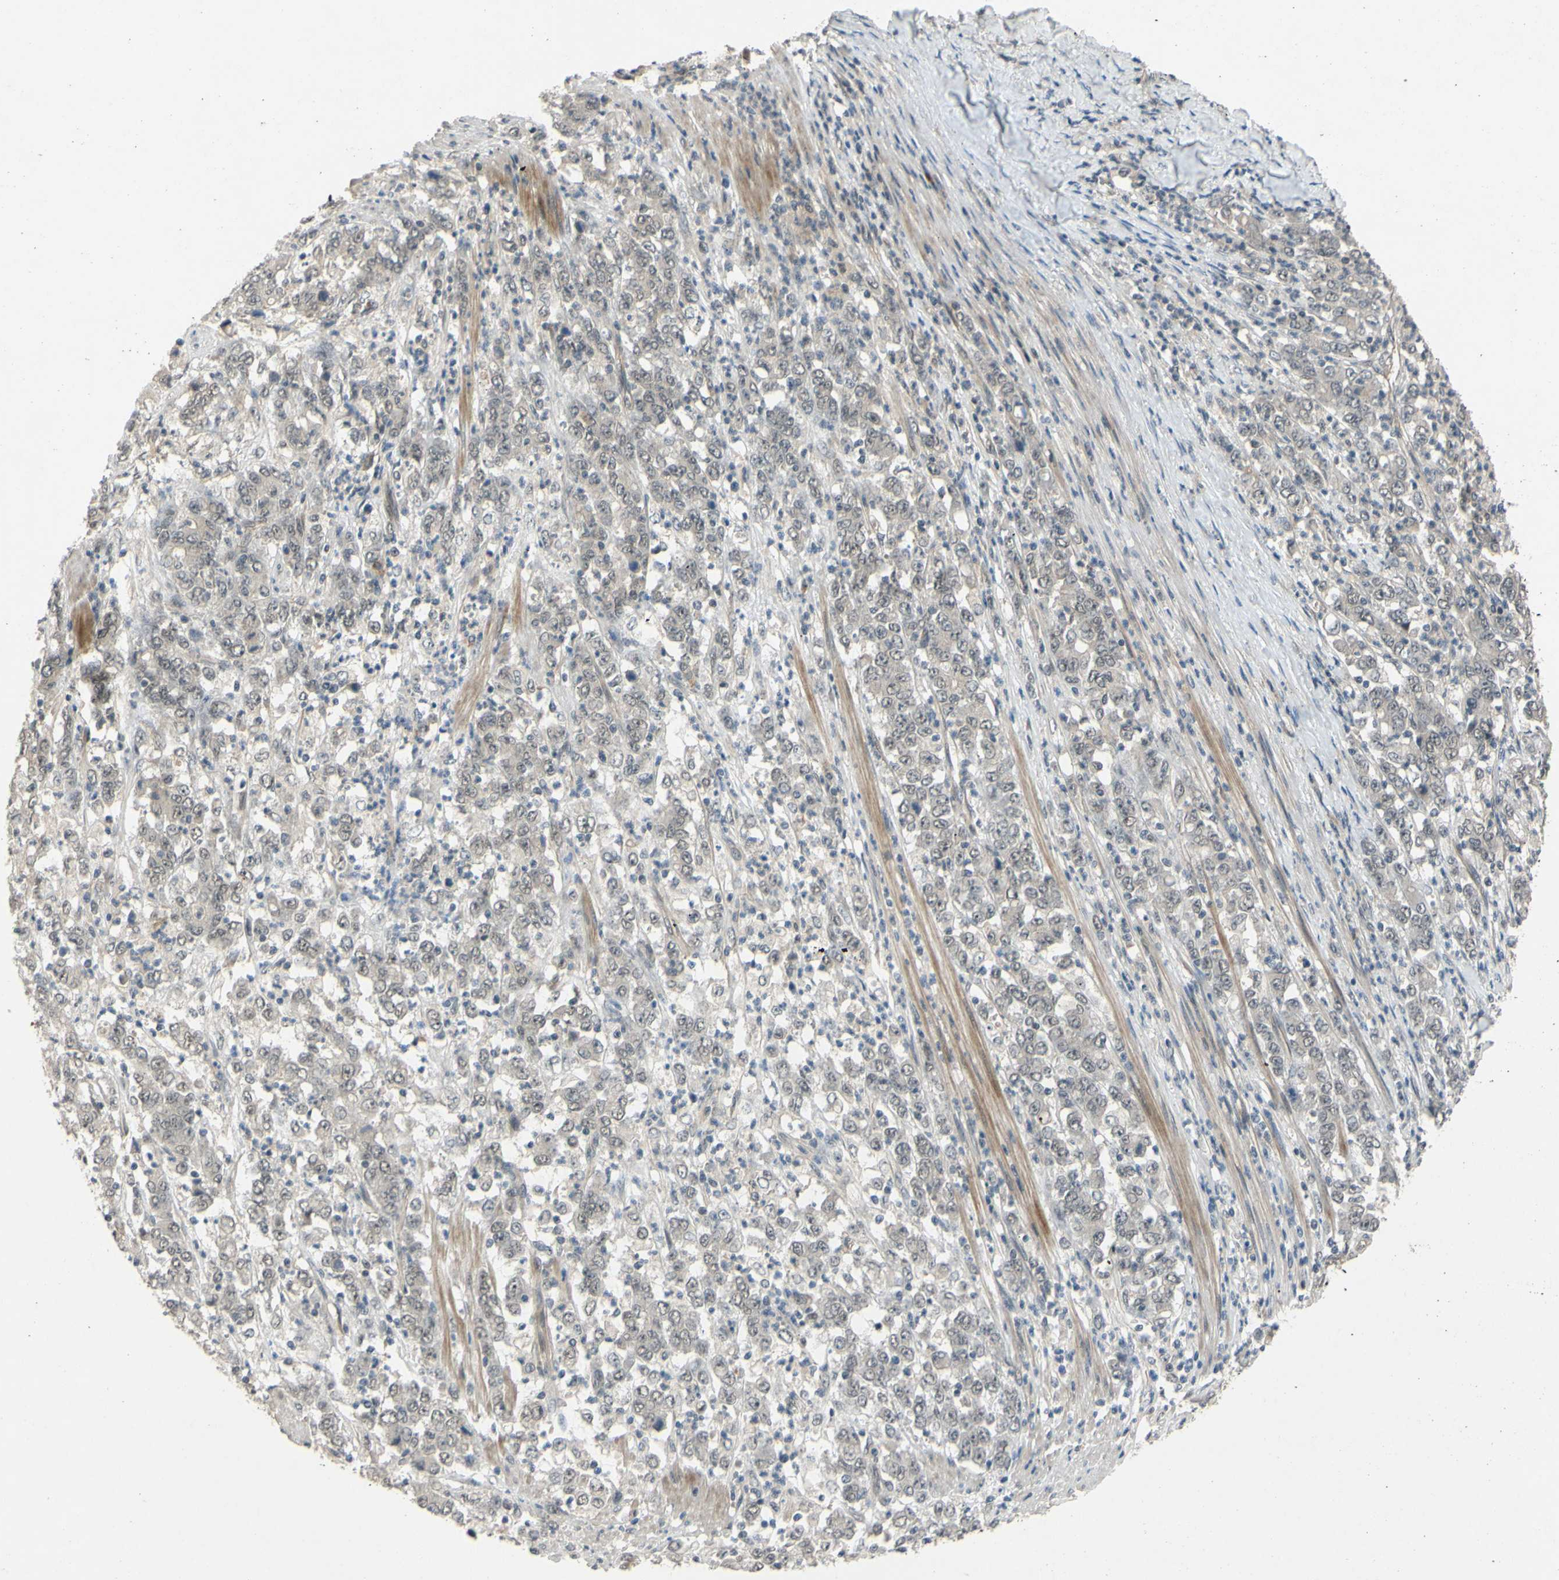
{"staining": {"intensity": "weak", "quantity": ">75%", "location": "cytoplasmic/membranous"}, "tissue": "stomach cancer", "cell_type": "Tumor cells", "image_type": "cancer", "snomed": [{"axis": "morphology", "description": "Adenocarcinoma, NOS"}, {"axis": "topography", "description": "Stomach, lower"}], "caption": "A histopathology image showing weak cytoplasmic/membranous expression in about >75% of tumor cells in stomach cancer, as visualized by brown immunohistochemical staining.", "gene": "ALK", "patient": {"sex": "female", "age": 71}}